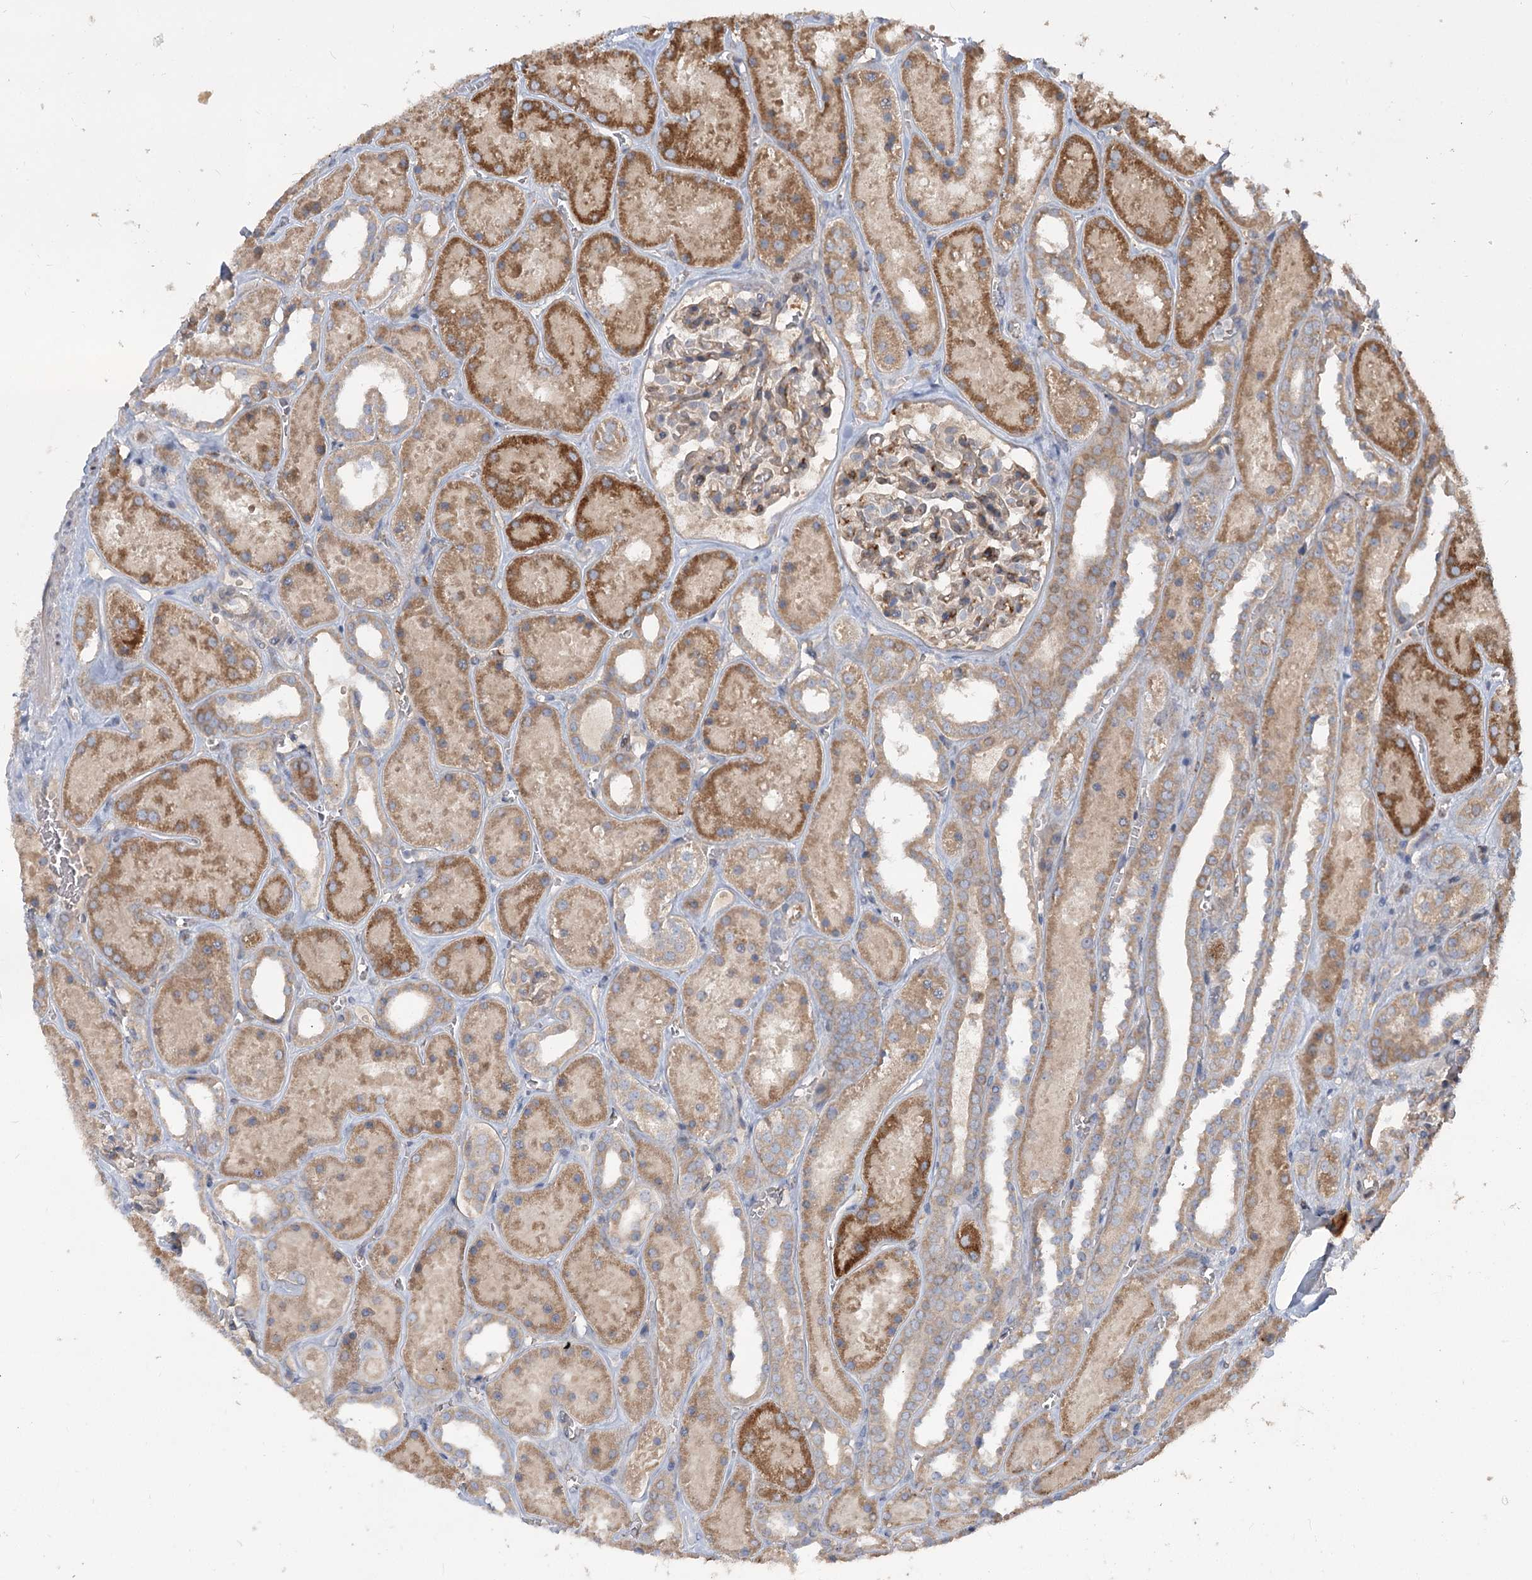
{"staining": {"intensity": "moderate", "quantity": "<25%", "location": "cytoplasmic/membranous"}, "tissue": "kidney", "cell_type": "Cells in glomeruli", "image_type": "normal", "snomed": [{"axis": "morphology", "description": "Normal tissue, NOS"}, {"axis": "topography", "description": "Kidney"}], "caption": "Kidney stained with IHC shows moderate cytoplasmic/membranous expression in about <25% of cells in glomeruli.", "gene": "RIN2", "patient": {"sex": "female", "age": 41}}